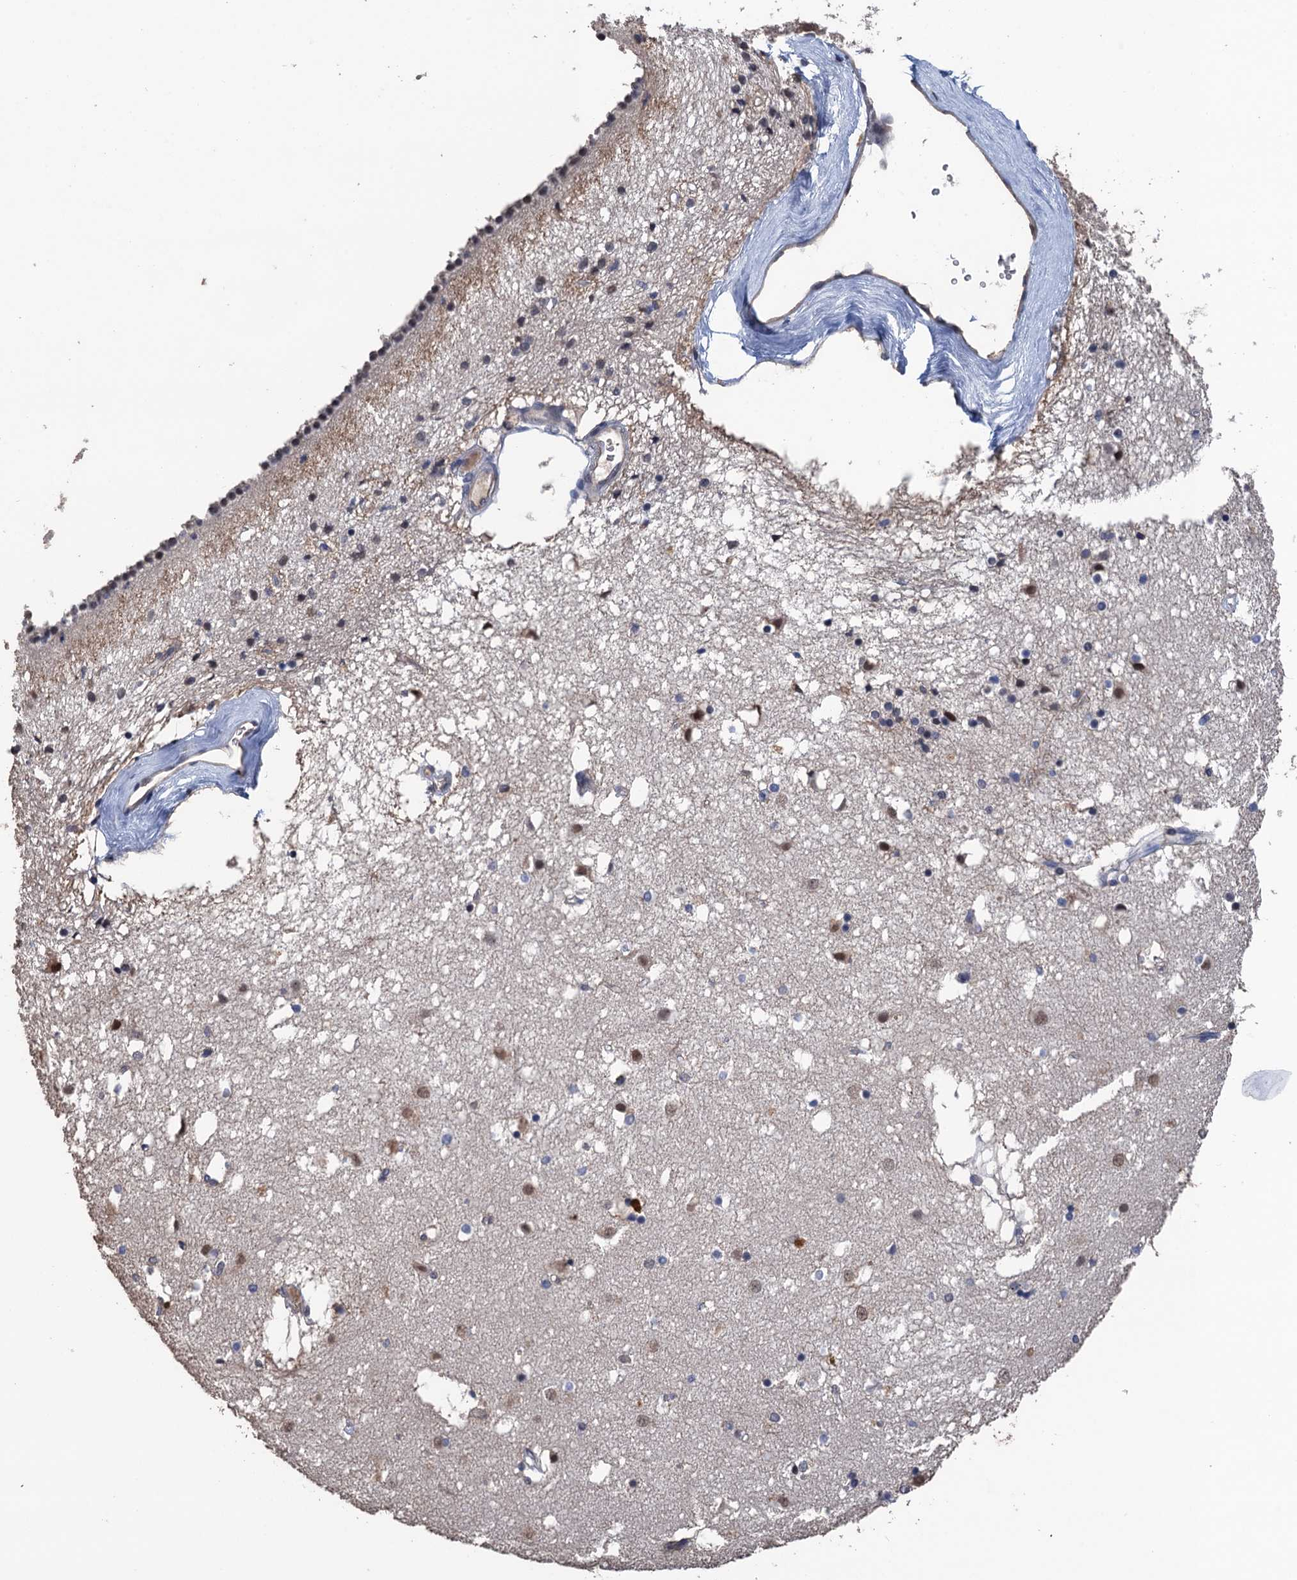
{"staining": {"intensity": "moderate", "quantity": "<25%", "location": "nuclear"}, "tissue": "caudate", "cell_type": "Glial cells", "image_type": "normal", "snomed": [{"axis": "morphology", "description": "Normal tissue, NOS"}, {"axis": "topography", "description": "Lateral ventricle wall"}], "caption": "Protein expression by immunohistochemistry demonstrates moderate nuclear expression in approximately <25% of glial cells in unremarkable caudate. The staining is performed using DAB (3,3'-diaminobenzidine) brown chromogen to label protein expression. The nuclei are counter-stained blue using hematoxylin.", "gene": "ART5", "patient": {"sex": "male", "age": 70}}